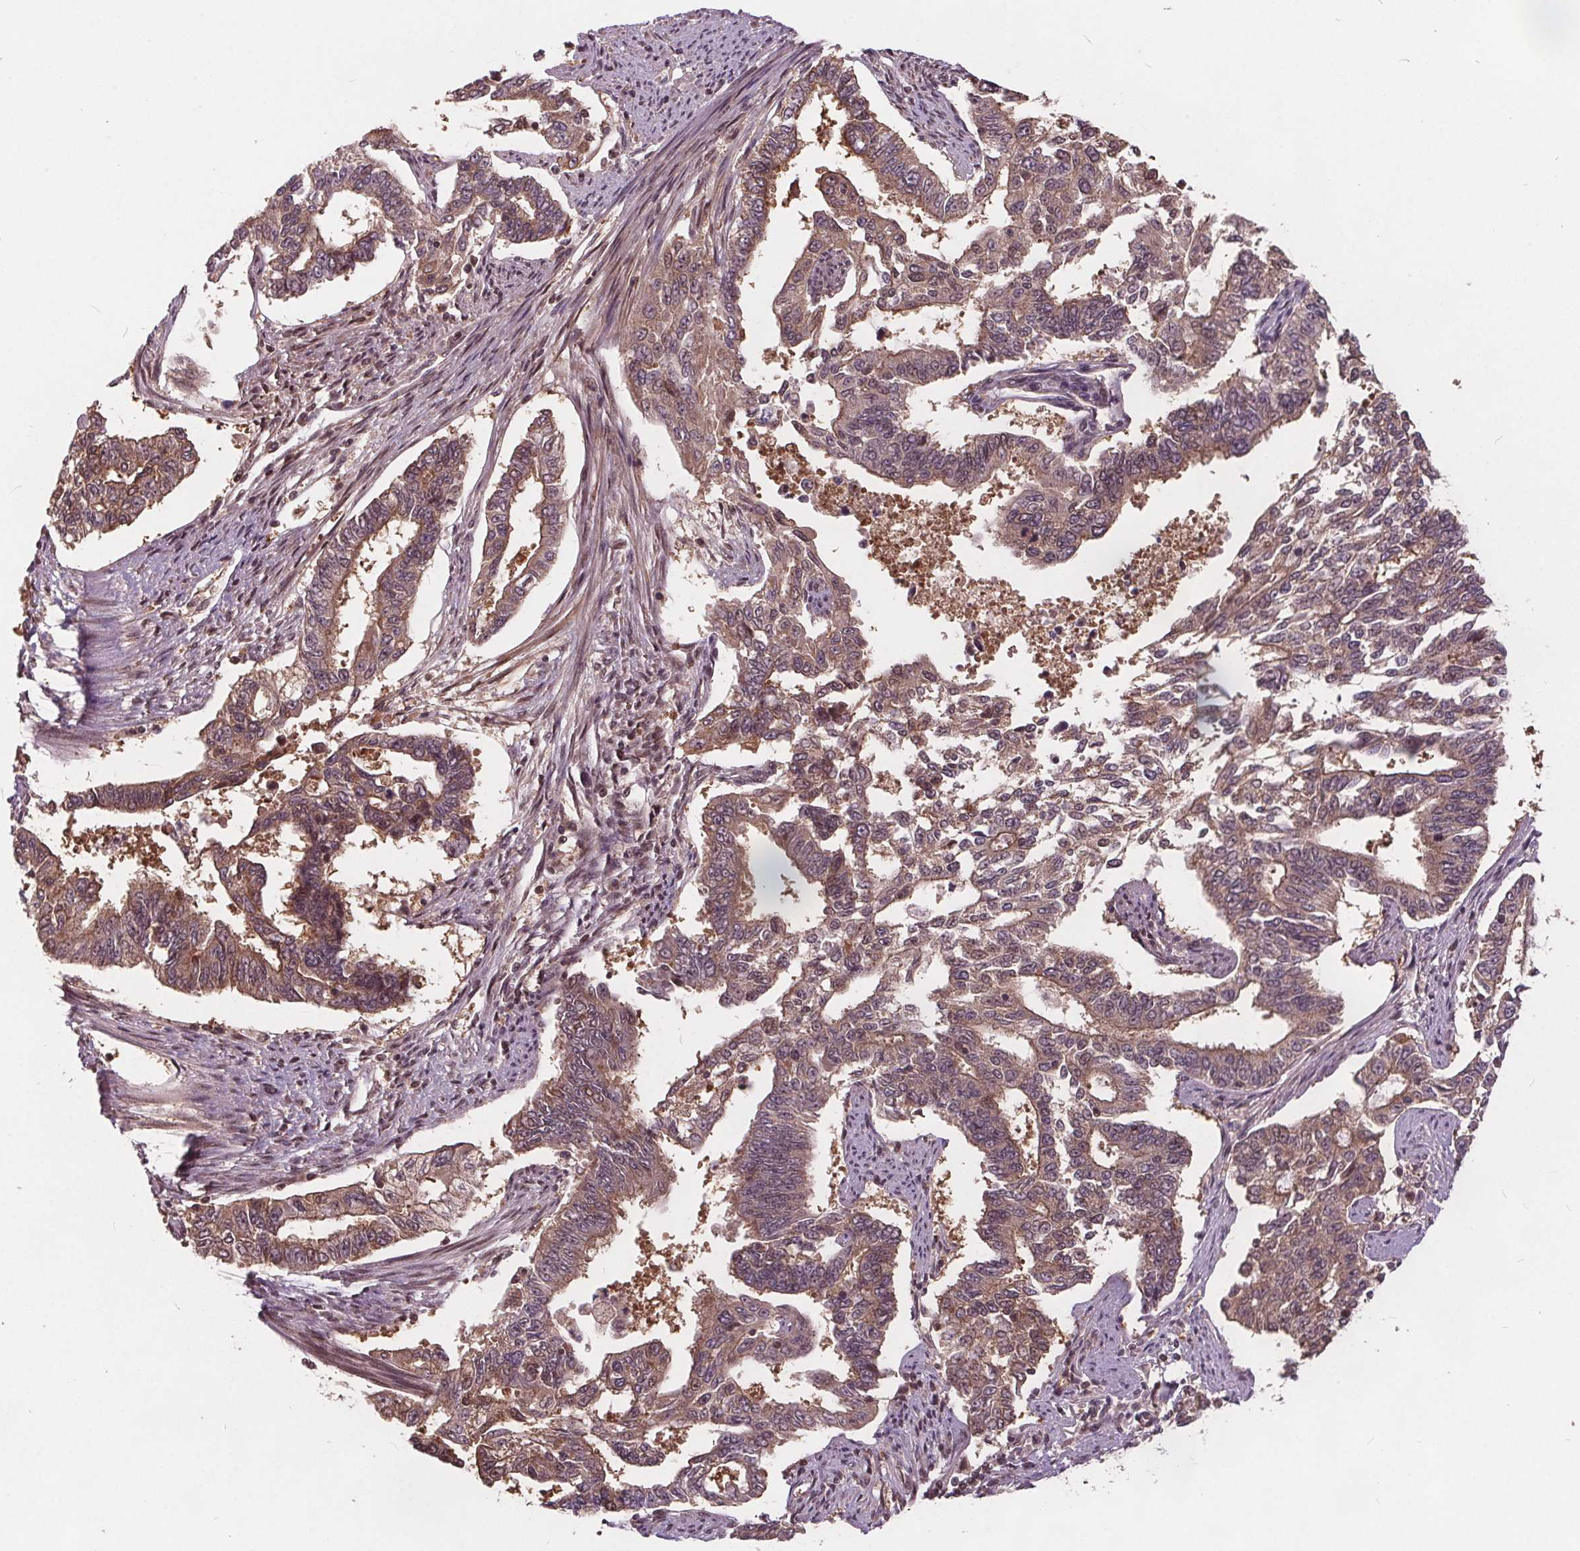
{"staining": {"intensity": "moderate", "quantity": "25%-75%", "location": "cytoplasmic/membranous"}, "tissue": "endometrial cancer", "cell_type": "Tumor cells", "image_type": "cancer", "snomed": [{"axis": "morphology", "description": "Adenocarcinoma, NOS"}, {"axis": "topography", "description": "Uterus"}], "caption": "This is an image of IHC staining of endometrial adenocarcinoma, which shows moderate positivity in the cytoplasmic/membranous of tumor cells.", "gene": "HIF1AN", "patient": {"sex": "female", "age": 59}}